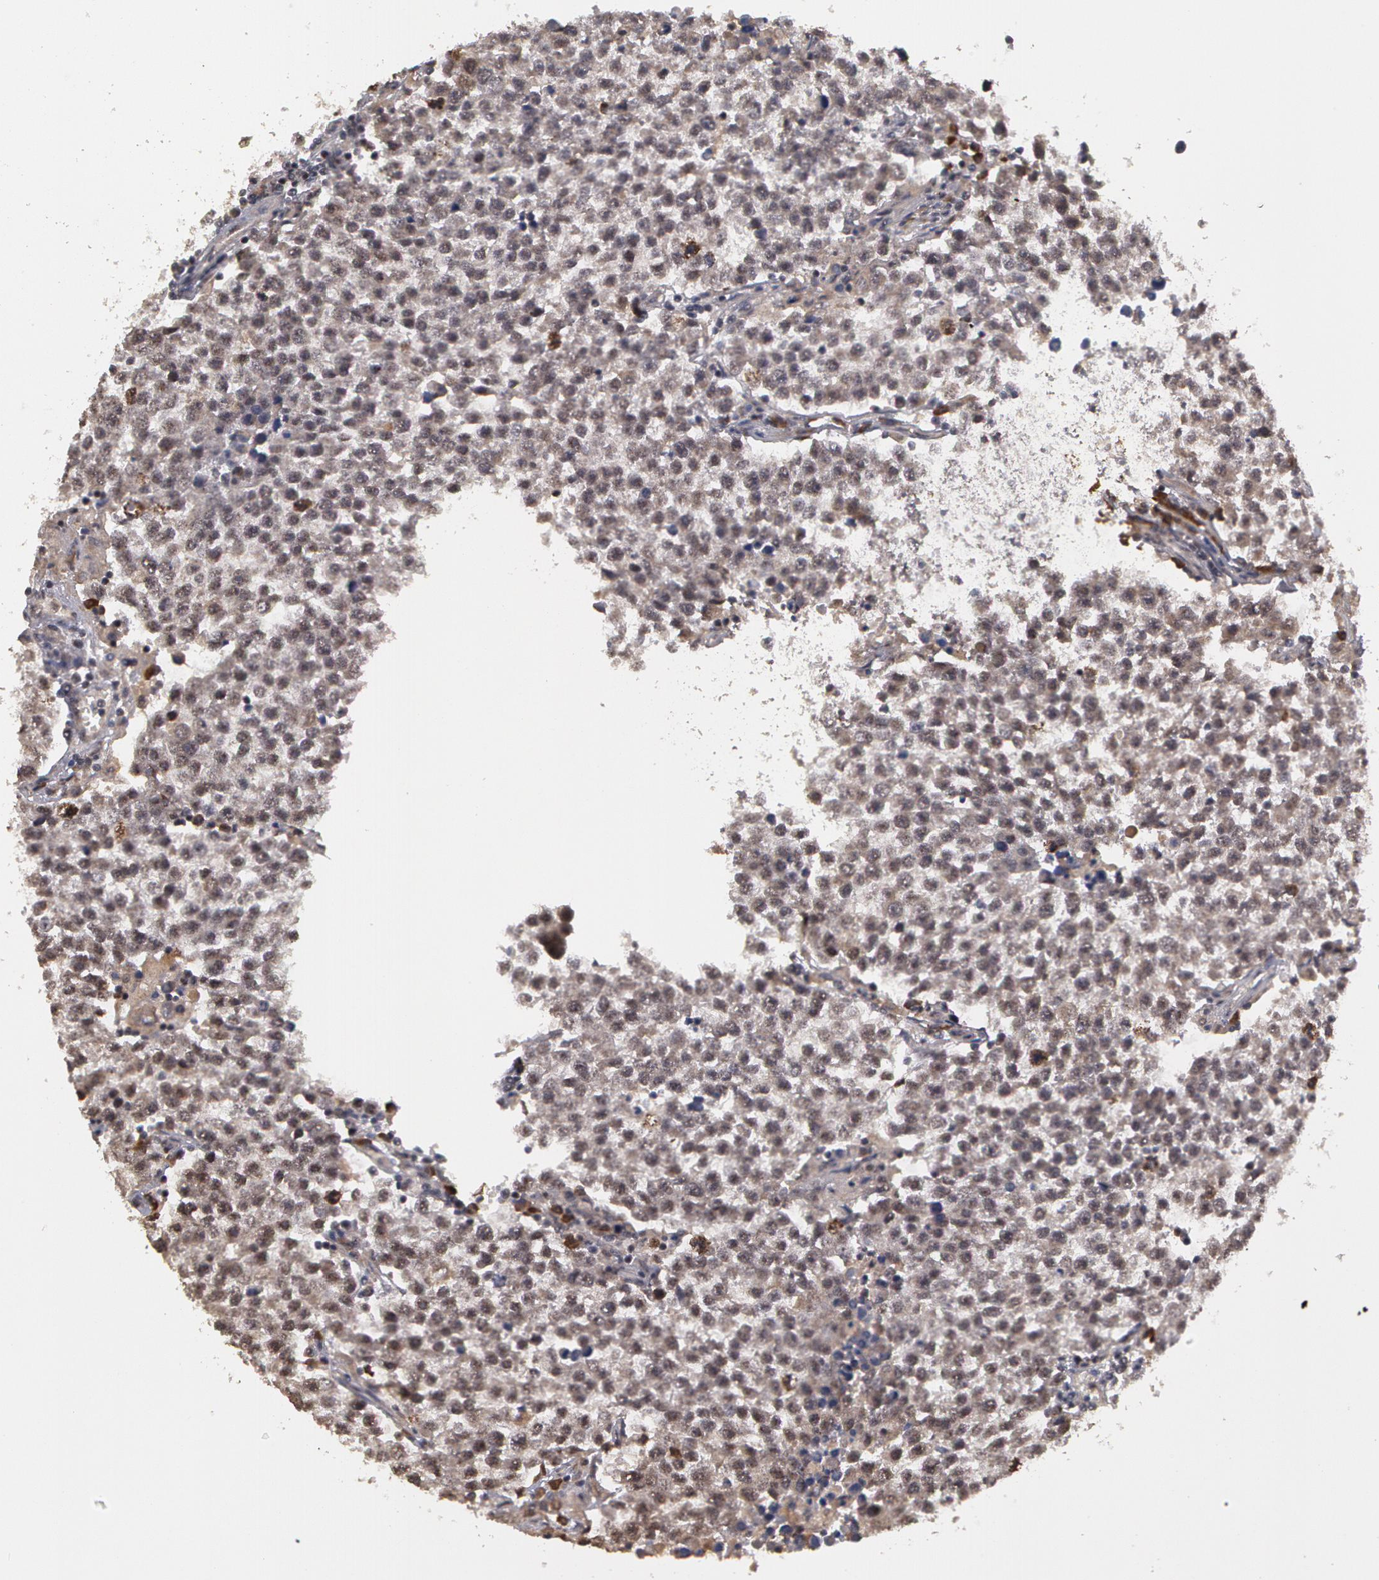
{"staining": {"intensity": "weak", "quantity": ">75%", "location": "cytoplasmic/membranous,nuclear"}, "tissue": "testis cancer", "cell_type": "Tumor cells", "image_type": "cancer", "snomed": [{"axis": "morphology", "description": "Seminoma, NOS"}, {"axis": "topography", "description": "Testis"}], "caption": "This image exhibits immunohistochemistry staining of testis cancer, with low weak cytoplasmic/membranous and nuclear staining in approximately >75% of tumor cells.", "gene": "GLIS1", "patient": {"sex": "male", "age": 36}}